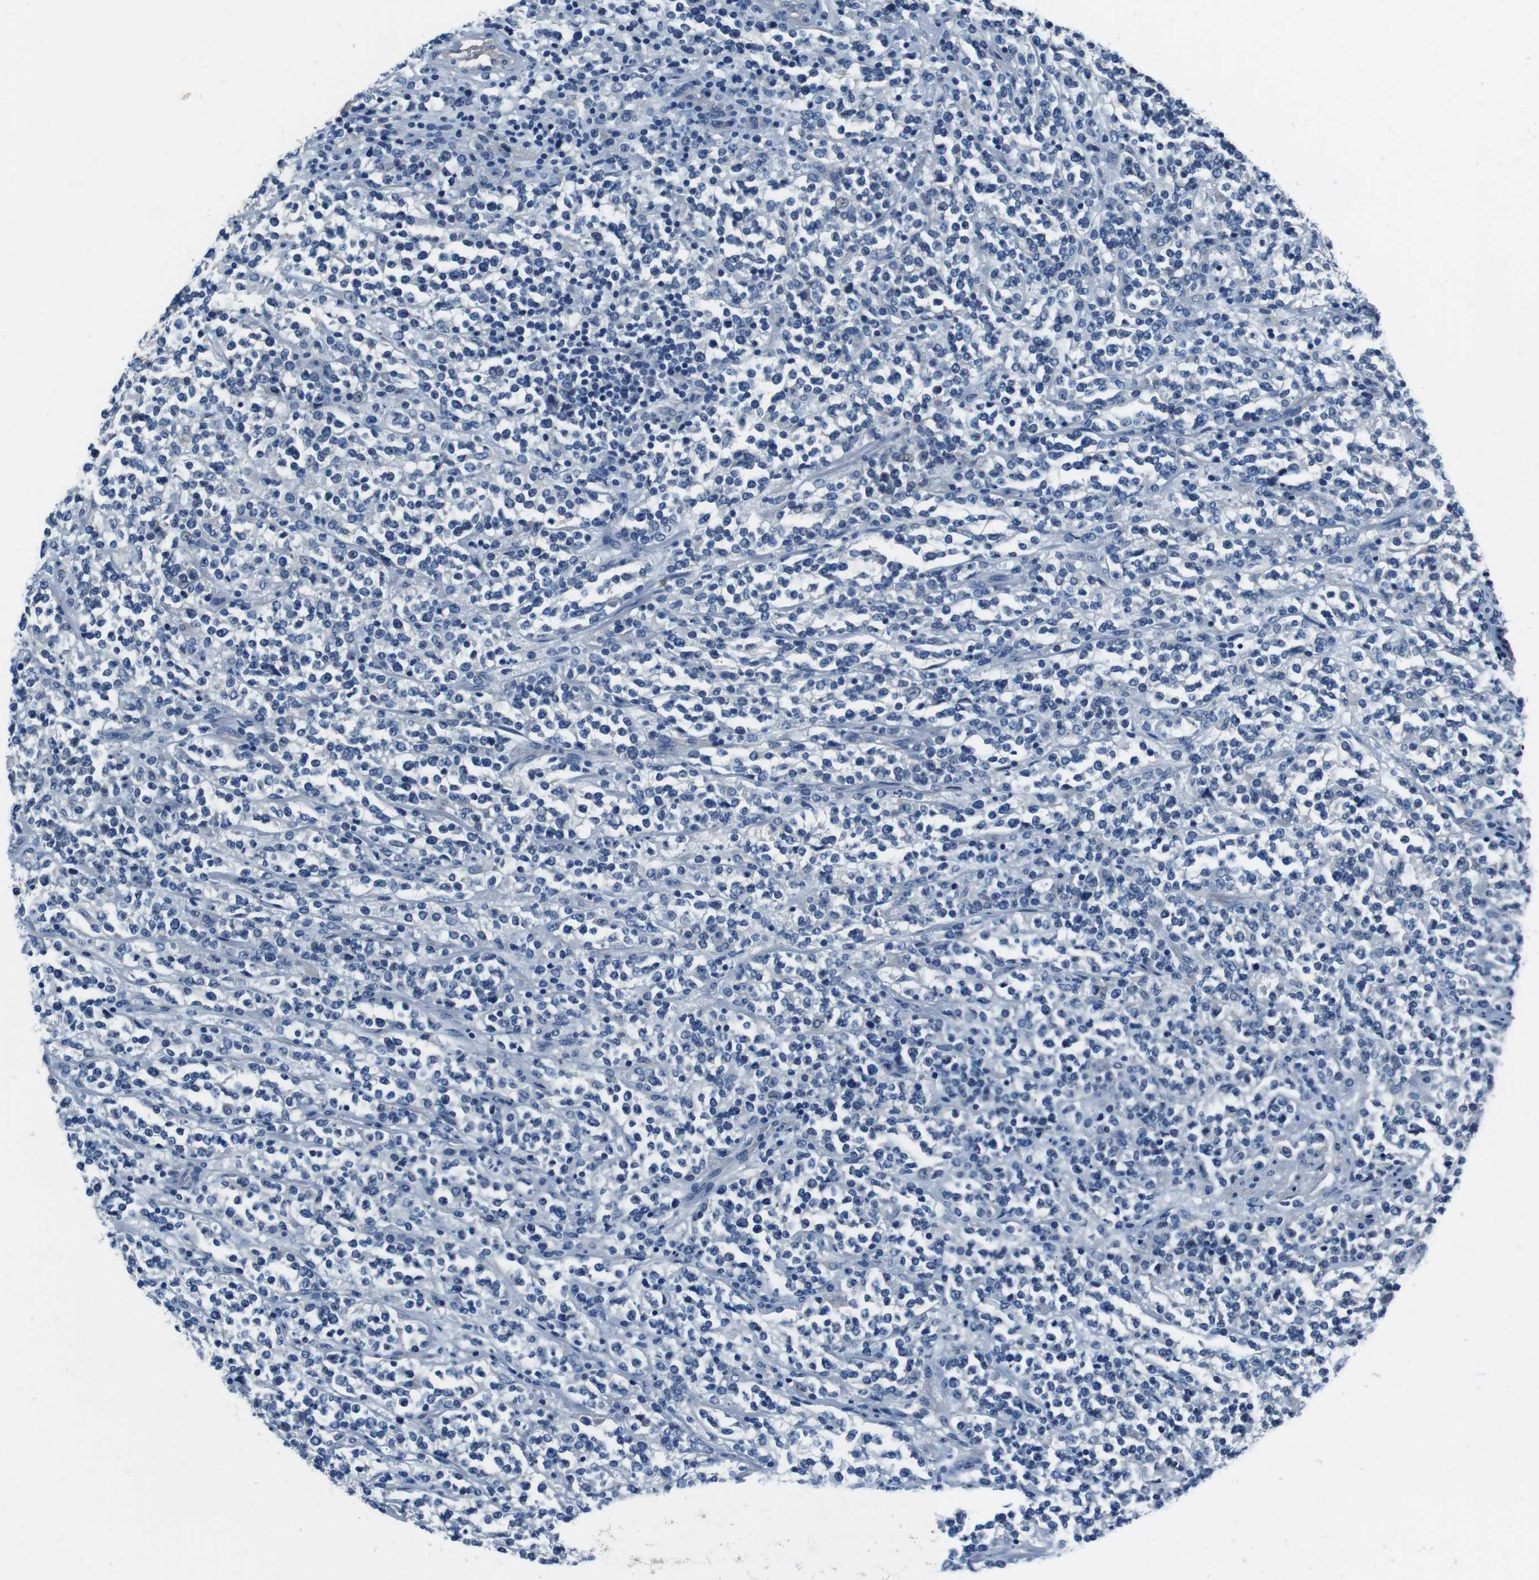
{"staining": {"intensity": "negative", "quantity": "none", "location": "none"}, "tissue": "lymphoma", "cell_type": "Tumor cells", "image_type": "cancer", "snomed": [{"axis": "morphology", "description": "Malignant lymphoma, non-Hodgkin's type, High grade"}, {"axis": "topography", "description": "Soft tissue"}], "caption": "IHC of lymphoma demonstrates no expression in tumor cells.", "gene": "CASQ1", "patient": {"sex": "male", "age": 18}}